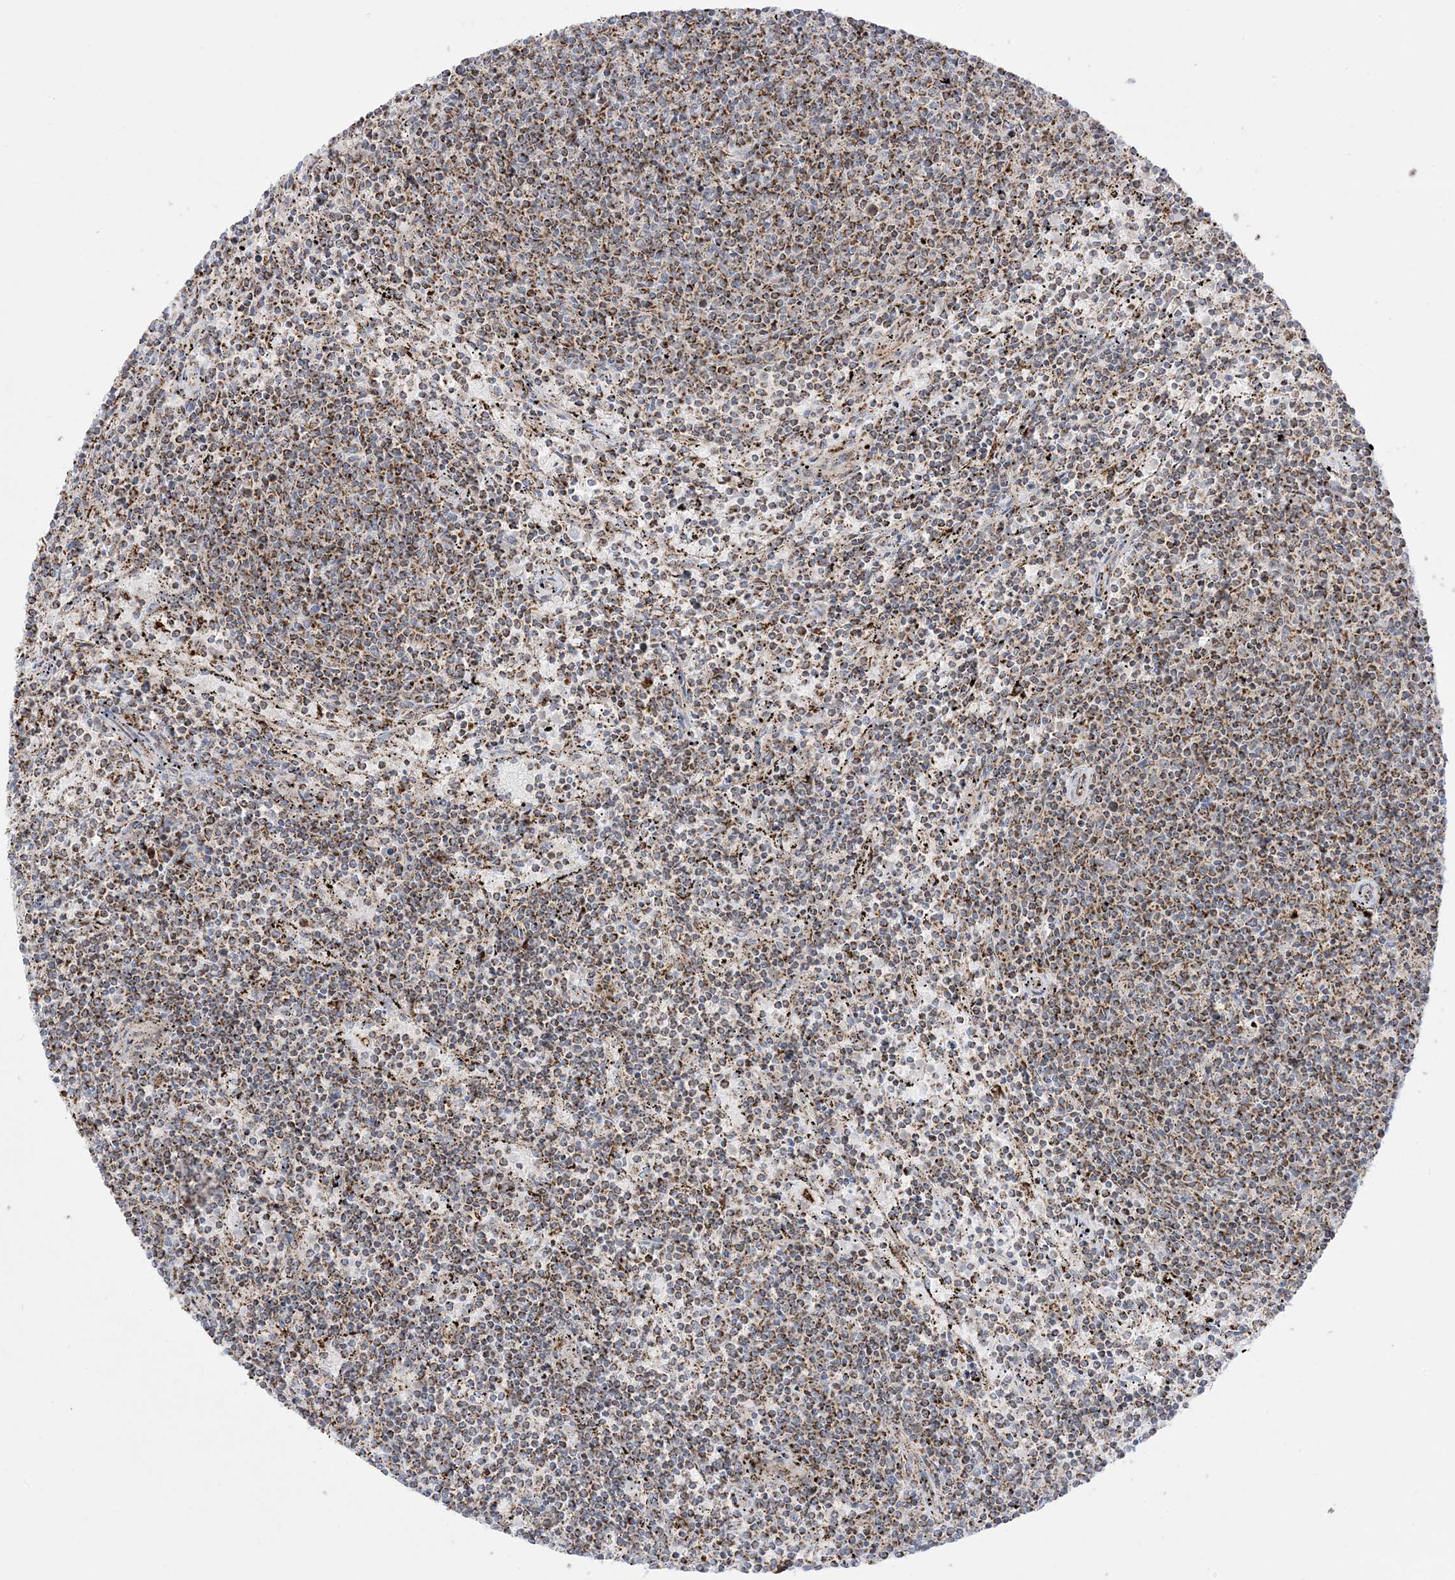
{"staining": {"intensity": "moderate", "quantity": "25%-75%", "location": "cytoplasmic/membranous"}, "tissue": "lymphoma", "cell_type": "Tumor cells", "image_type": "cancer", "snomed": [{"axis": "morphology", "description": "Malignant lymphoma, non-Hodgkin's type, Low grade"}, {"axis": "topography", "description": "Spleen"}], "caption": "About 25%-75% of tumor cells in malignant lymphoma, non-Hodgkin's type (low-grade) demonstrate moderate cytoplasmic/membranous protein positivity as visualized by brown immunohistochemical staining.", "gene": "MRPS36", "patient": {"sex": "female", "age": 50}}